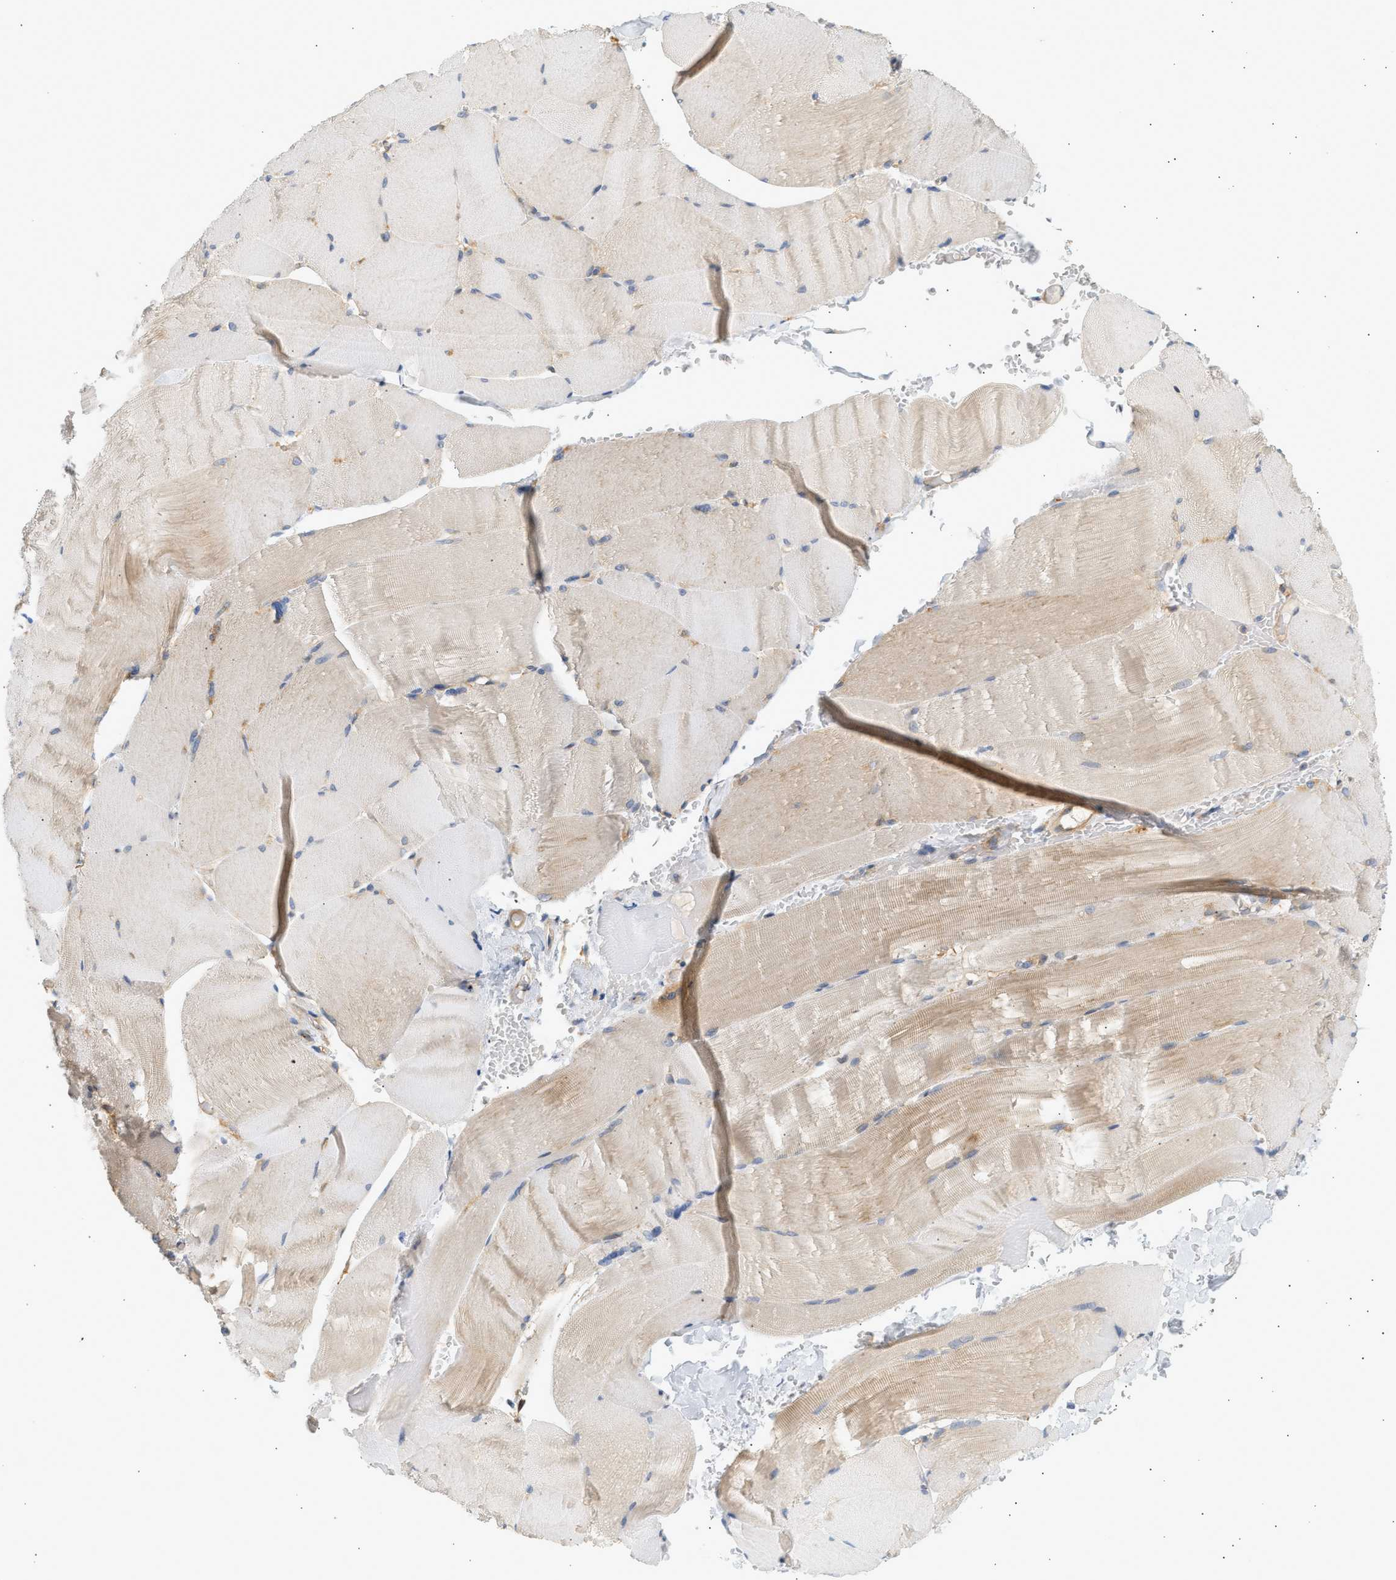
{"staining": {"intensity": "weak", "quantity": ">75%", "location": "cytoplasmic/membranous"}, "tissue": "skeletal muscle", "cell_type": "Myocytes", "image_type": "normal", "snomed": [{"axis": "morphology", "description": "Normal tissue, NOS"}, {"axis": "topography", "description": "Skin"}, {"axis": "topography", "description": "Skeletal muscle"}], "caption": "A brown stain labels weak cytoplasmic/membranous expression of a protein in myocytes of benign skeletal muscle.", "gene": "PAFAH1B1", "patient": {"sex": "male", "age": 83}}